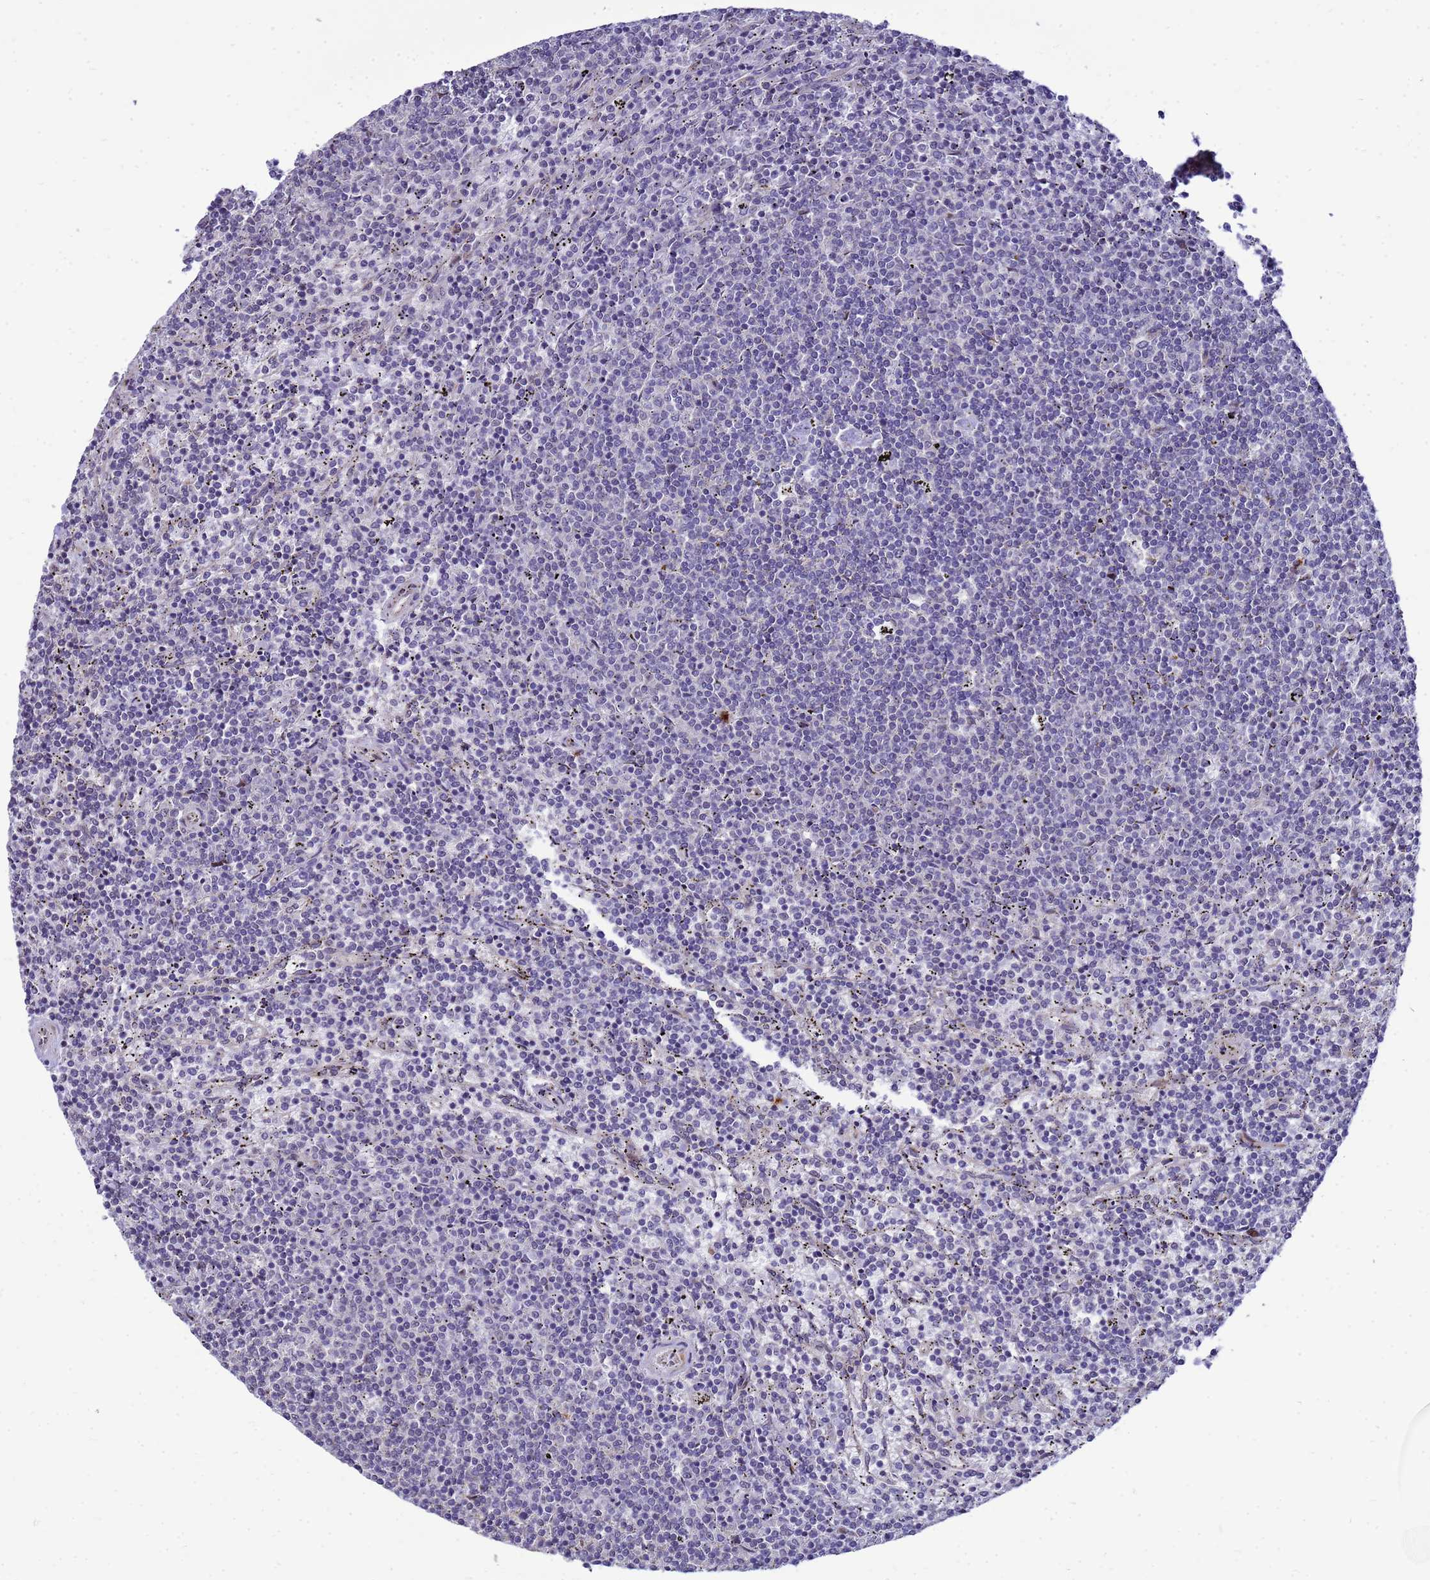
{"staining": {"intensity": "negative", "quantity": "none", "location": "none"}, "tissue": "lymphoma", "cell_type": "Tumor cells", "image_type": "cancer", "snomed": [{"axis": "morphology", "description": "Malignant lymphoma, non-Hodgkin's type, Low grade"}, {"axis": "topography", "description": "Spleen"}], "caption": "Immunohistochemistry of lymphoma demonstrates no positivity in tumor cells.", "gene": "RSPO1", "patient": {"sex": "female", "age": 50}}